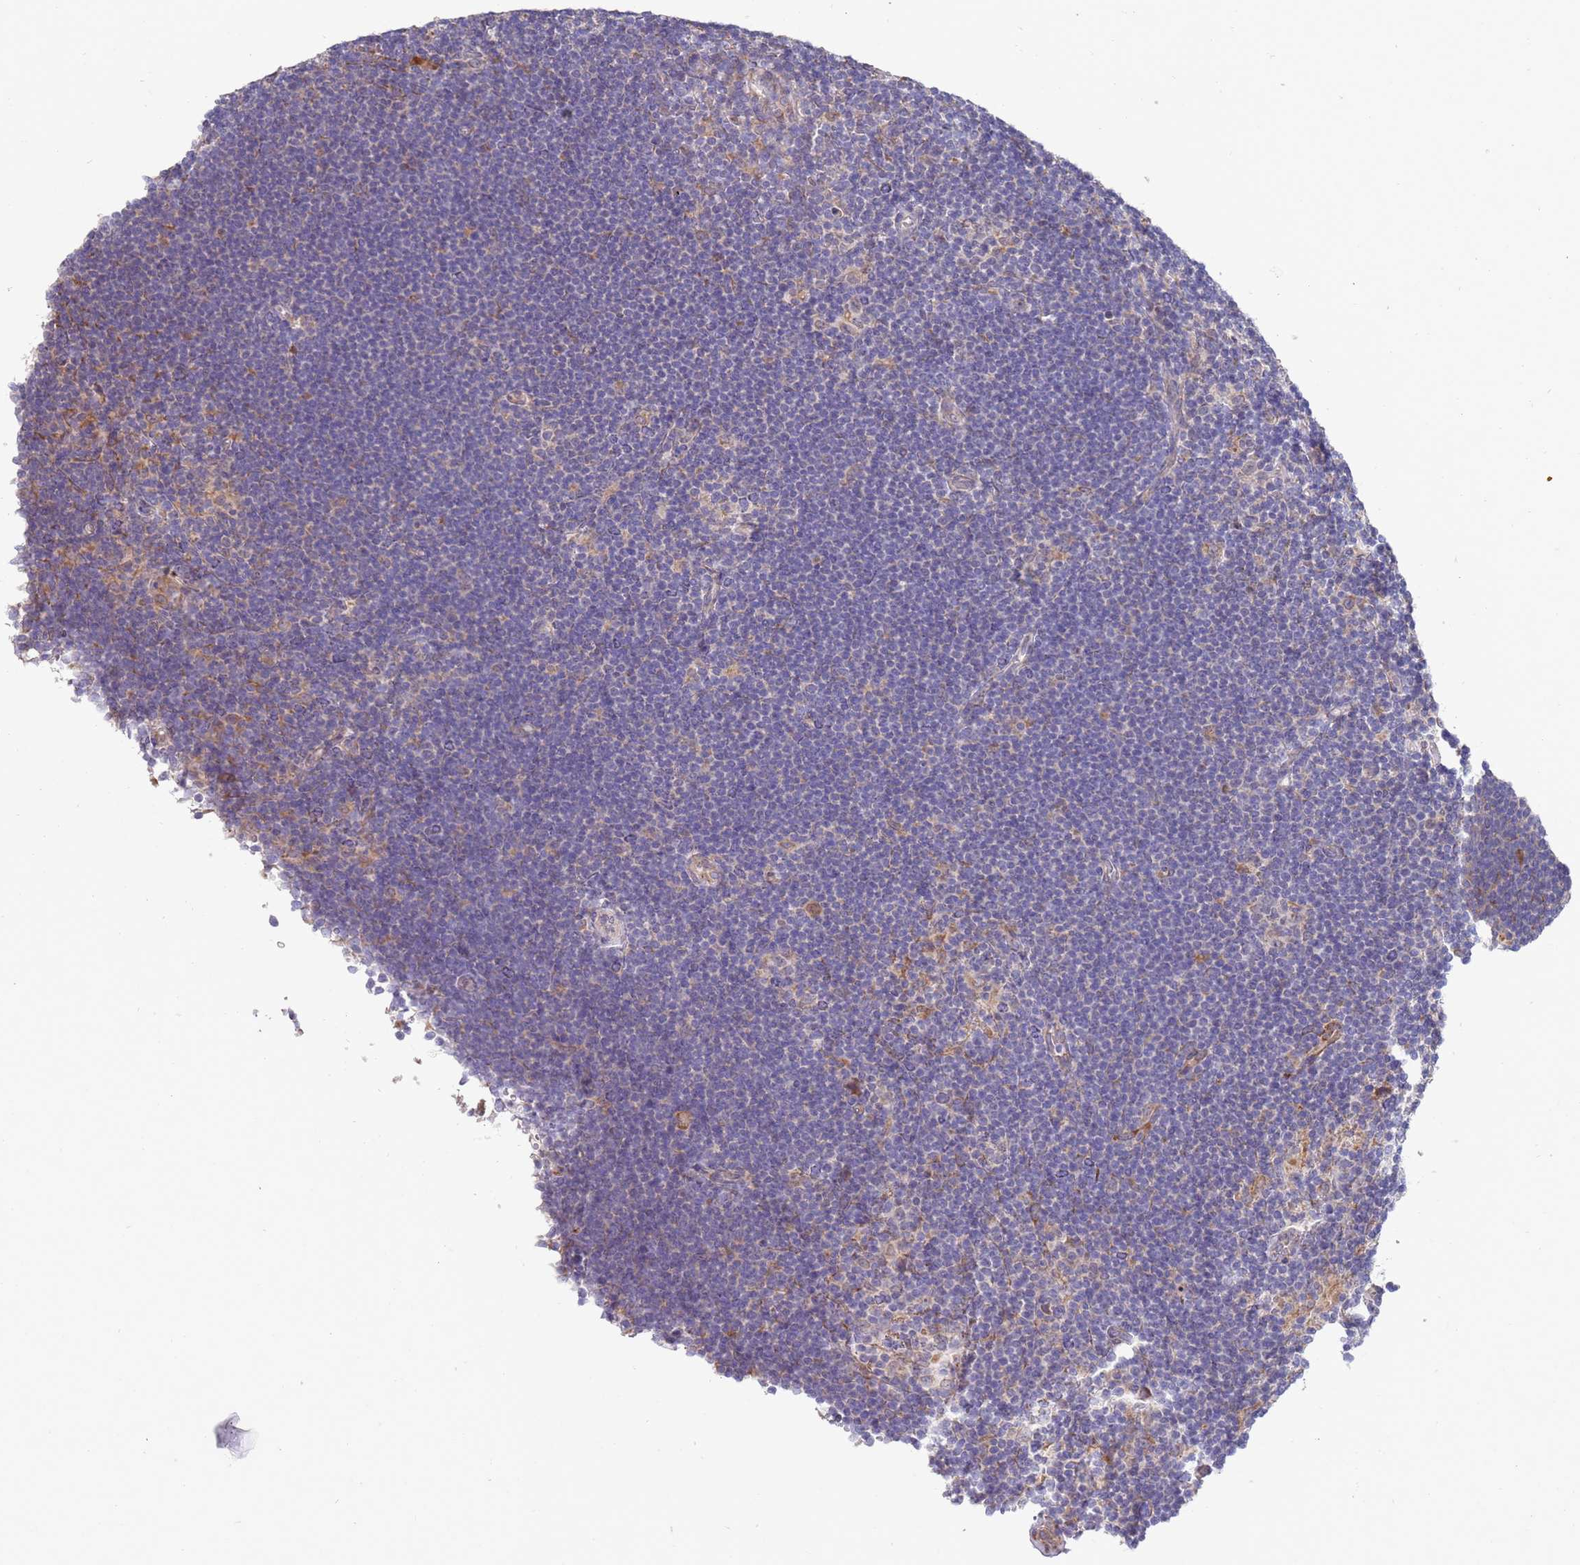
{"staining": {"intensity": "weak", "quantity": "25%-75%", "location": "cytoplasmic/membranous"}, "tissue": "lymphoma", "cell_type": "Tumor cells", "image_type": "cancer", "snomed": [{"axis": "morphology", "description": "Hodgkin's disease, NOS"}, {"axis": "topography", "description": "Lymph node"}], "caption": "Weak cytoplasmic/membranous expression is seen in about 25%-75% of tumor cells in Hodgkin's disease. (Brightfield microscopy of DAB IHC at high magnification).", "gene": "VRK2", "patient": {"sex": "female", "age": 57}}